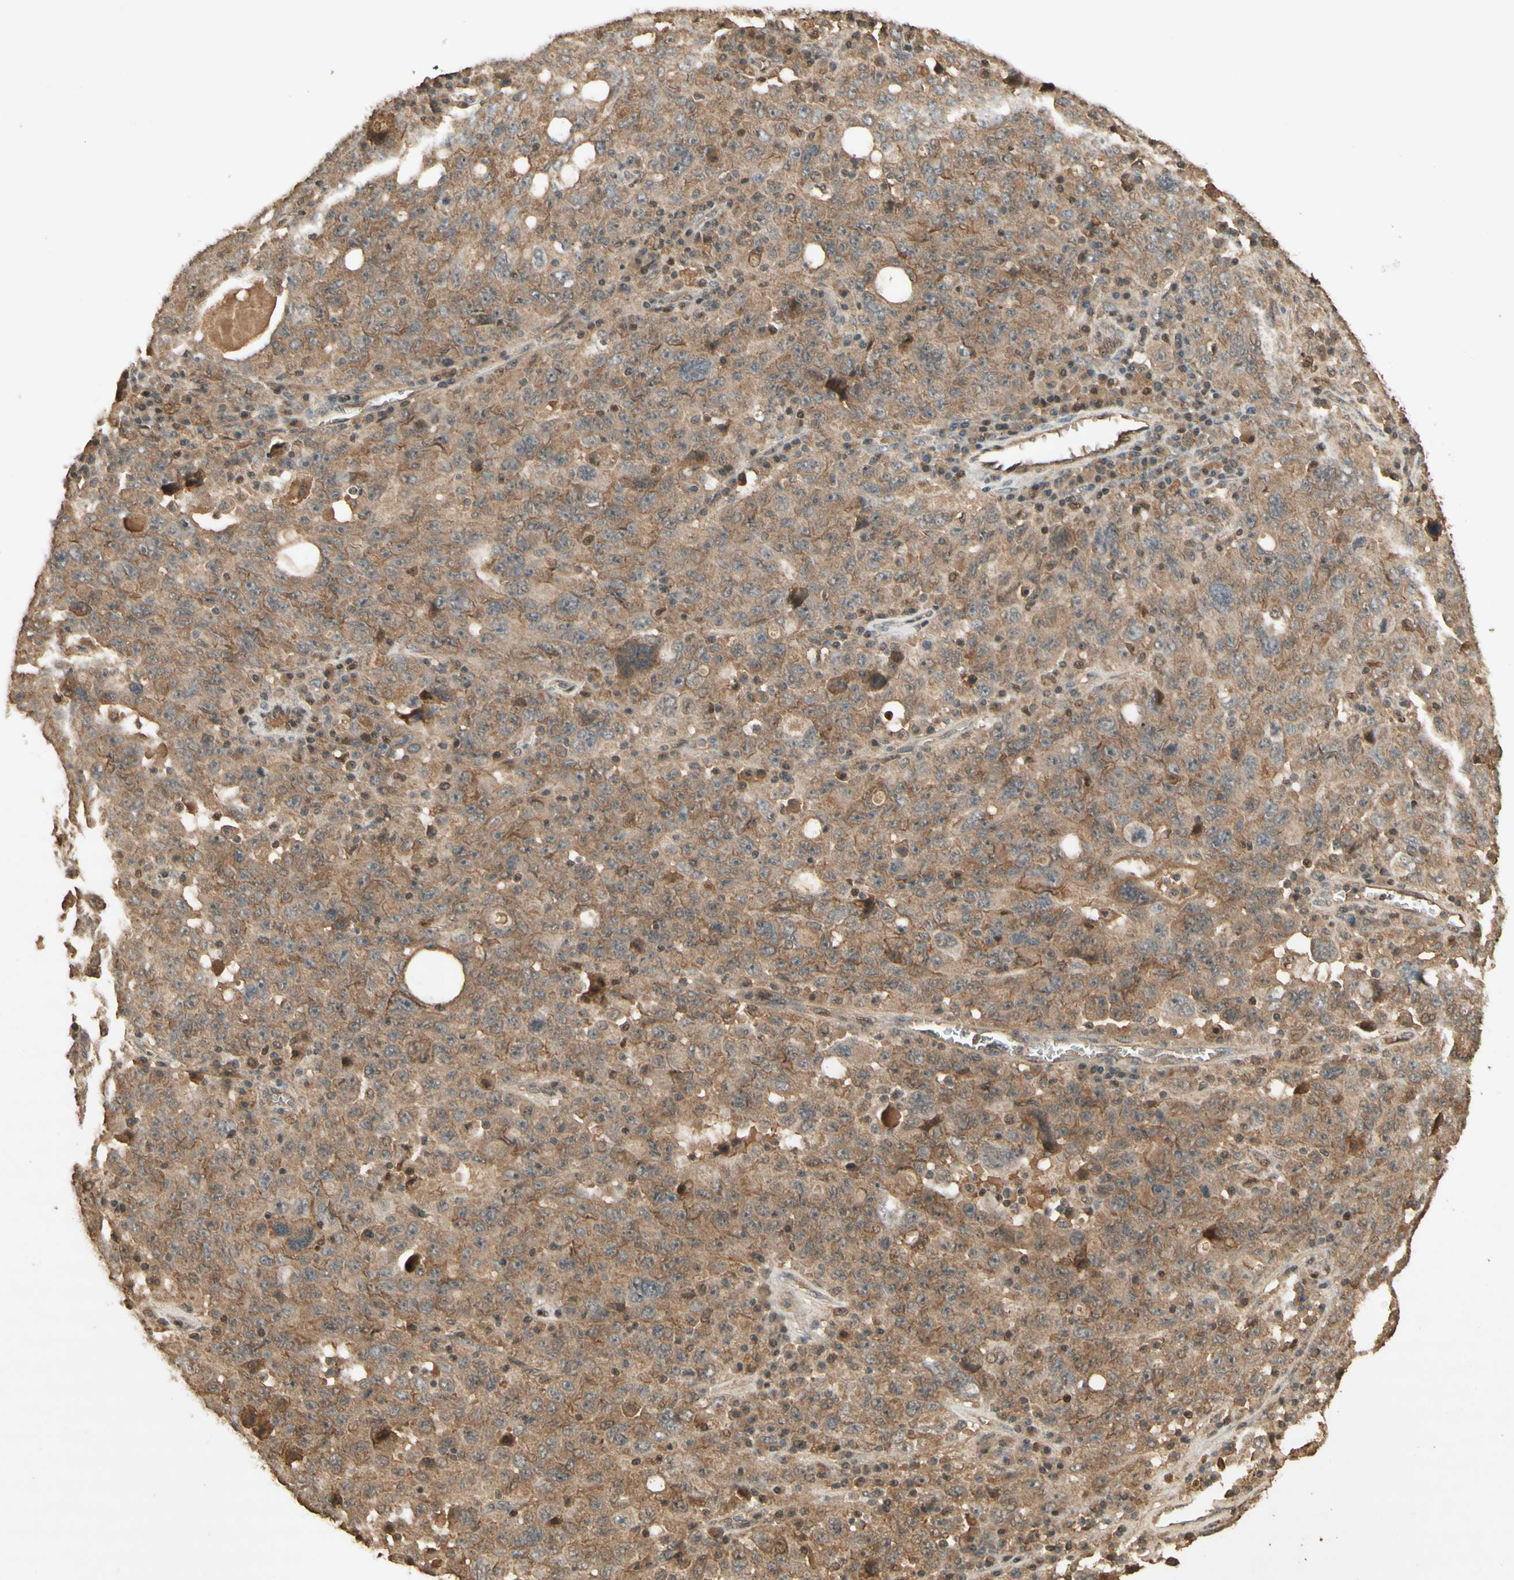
{"staining": {"intensity": "moderate", "quantity": ">75%", "location": "cytoplasmic/membranous"}, "tissue": "ovarian cancer", "cell_type": "Tumor cells", "image_type": "cancer", "snomed": [{"axis": "morphology", "description": "Carcinoma, endometroid"}, {"axis": "topography", "description": "Ovary"}], "caption": "Endometroid carcinoma (ovarian) tissue shows moderate cytoplasmic/membranous staining in approximately >75% of tumor cells (DAB (3,3'-diaminobenzidine) IHC with brightfield microscopy, high magnification).", "gene": "SMAD9", "patient": {"sex": "female", "age": 62}}